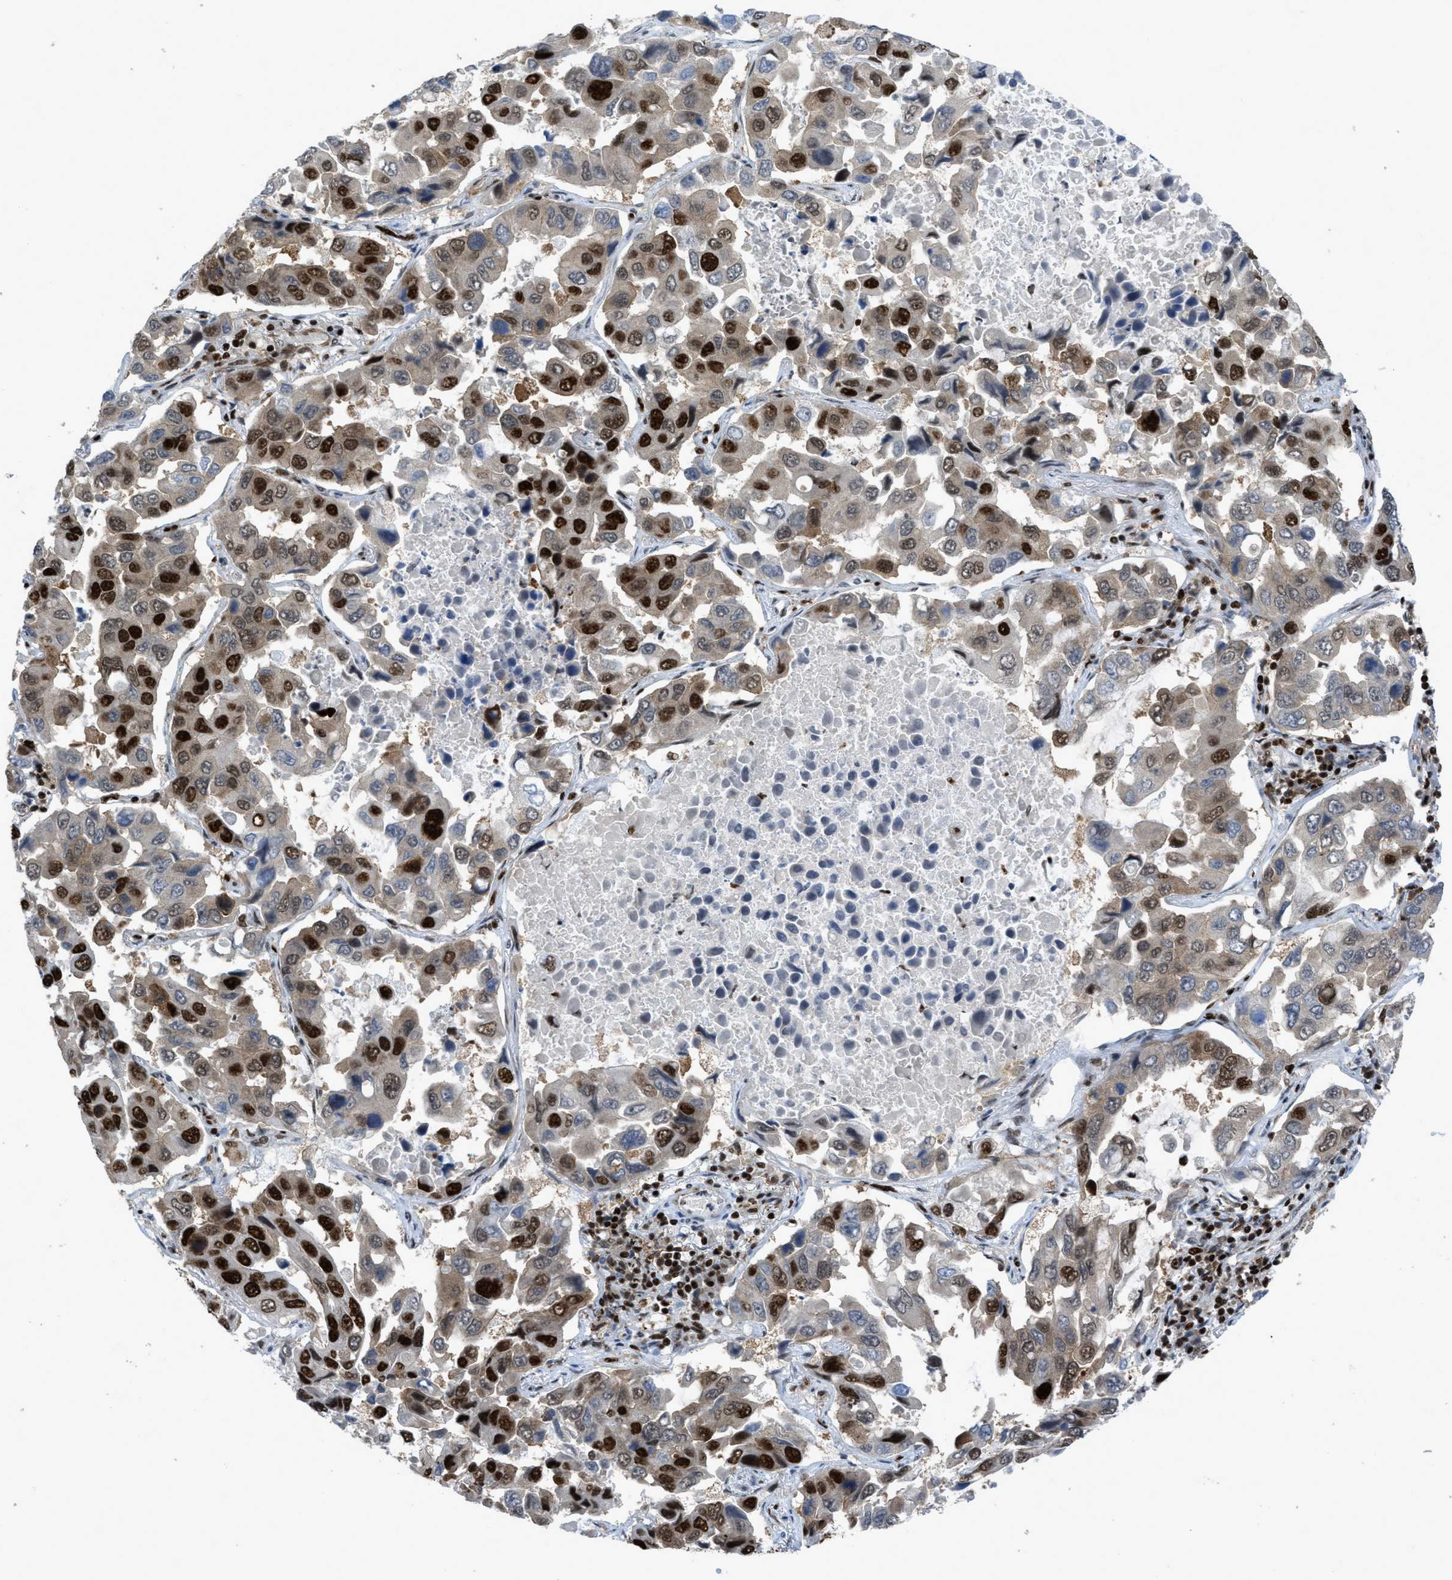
{"staining": {"intensity": "strong", "quantity": ">75%", "location": "cytoplasmic/membranous,nuclear"}, "tissue": "lung cancer", "cell_type": "Tumor cells", "image_type": "cancer", "snomed": [{"axis": "morphology", "description": "Adenocarcinoma, NOS"}, {"axis": "topography", "description": "Lung"}], "caption": "Lung cancer tissue shows strong cytoplasmic/membranous and nuclear positivity in approximately >75% of tumor cells (DAB (3,3'-diaminobenzidine) = brown stain, brightfield microscopy at high magnification).", "gene": "ZNF207", "patient": {"sex": "male", "age": 64}}